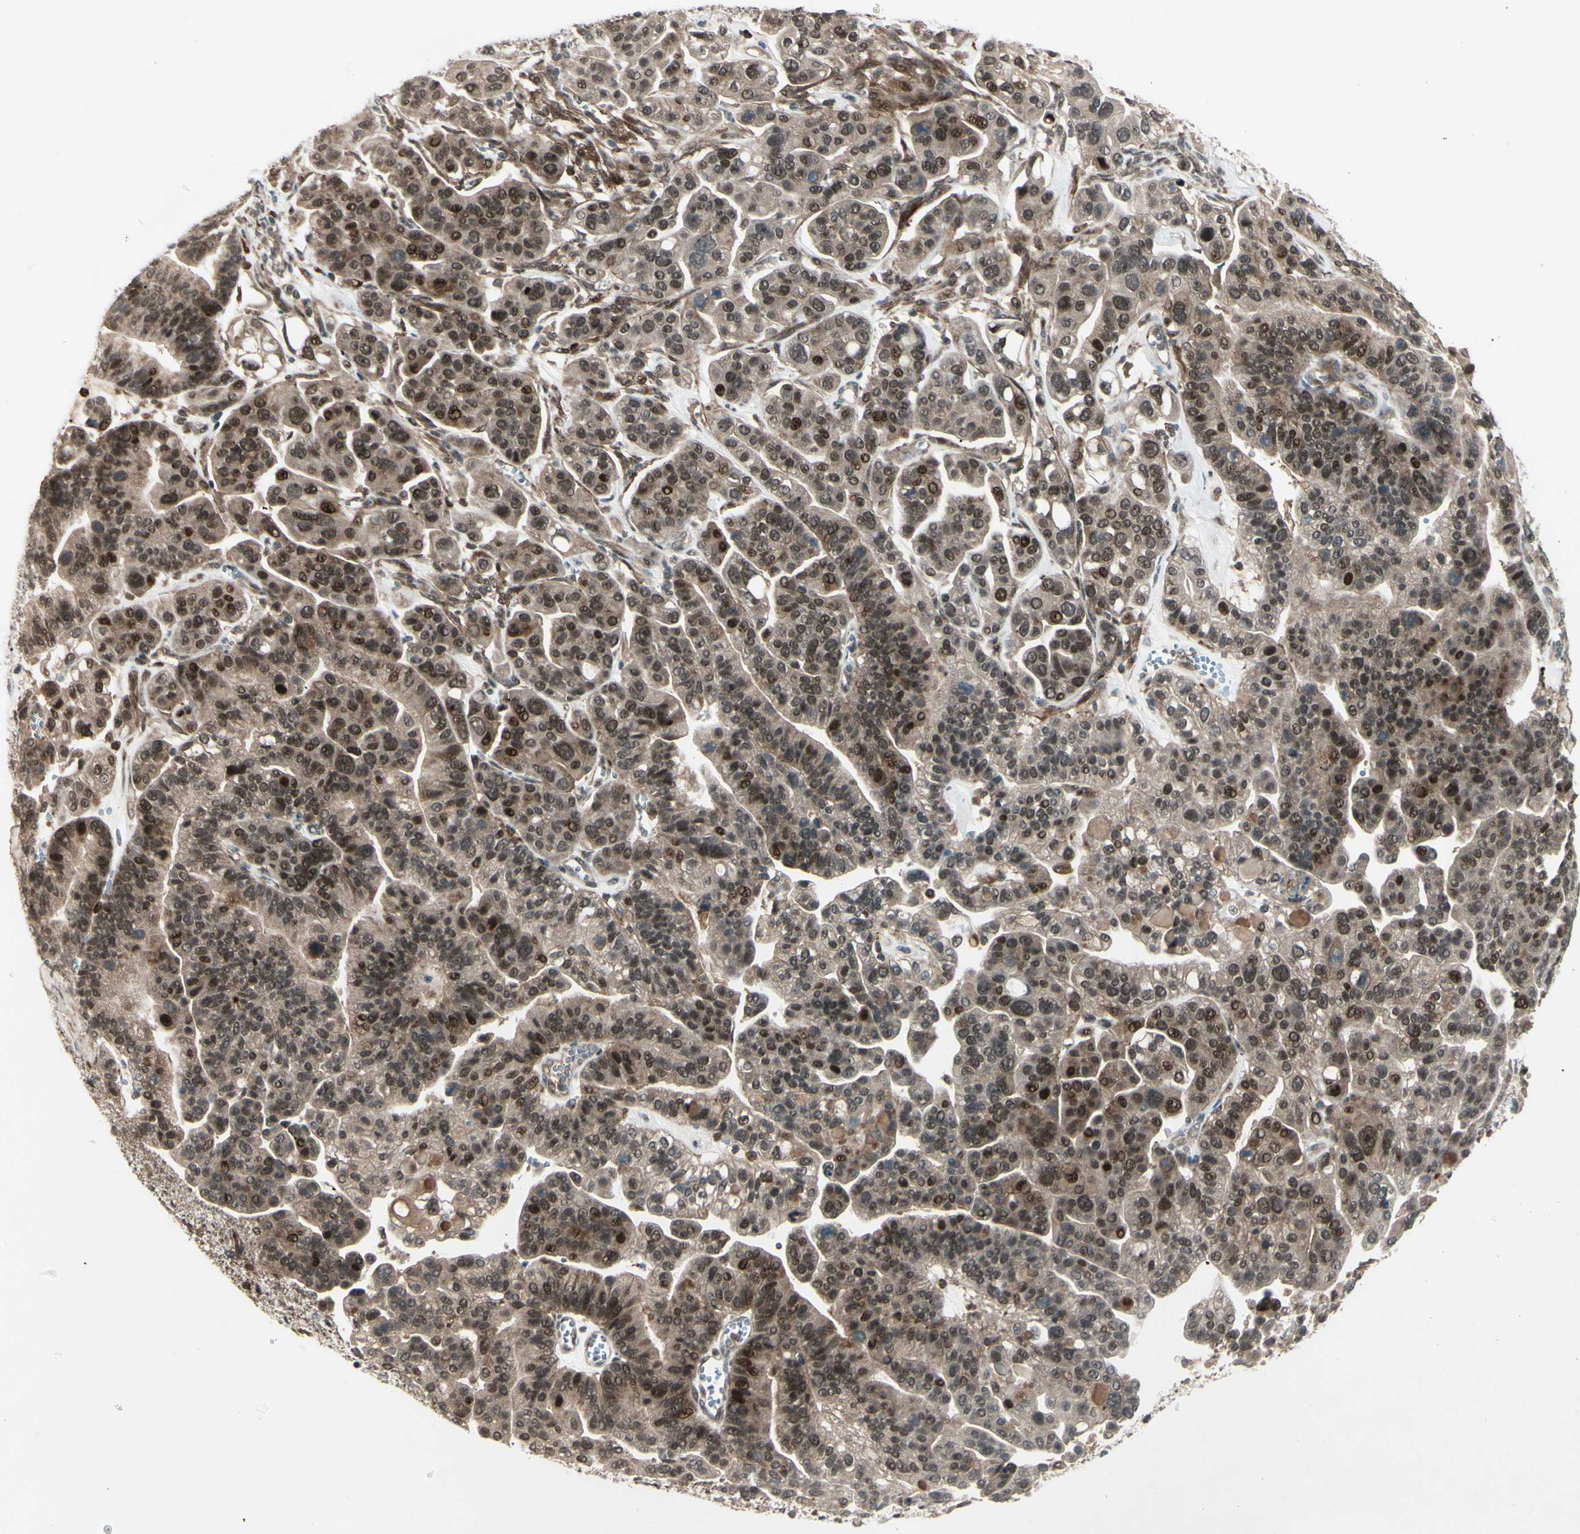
{"staining": {"intensity": "strong", "quantity": ">75%", "location": "cytoplasmic/membranous,nuclear"}, "tissue": "ovarian cancer", "cell_type": "Tumor cells", "image_type": "cancer", "snomed": [{"axis": "morphology", "description": "Cystadenocarcinoma, serous, NOS"}, {"axis": "topography", "description": "Ovary"}], "caption": "This image displays serous cystadenocarcinoma (ovarian) stained with IHC to label a protein in brown. The cytoplasmic/membranous and nuclear of tumor cells show strong positivity for the protein. Nuclei are counter-stained blue.", "gene": "MLF2", "patient": {"sex": "female", "age": 56}}